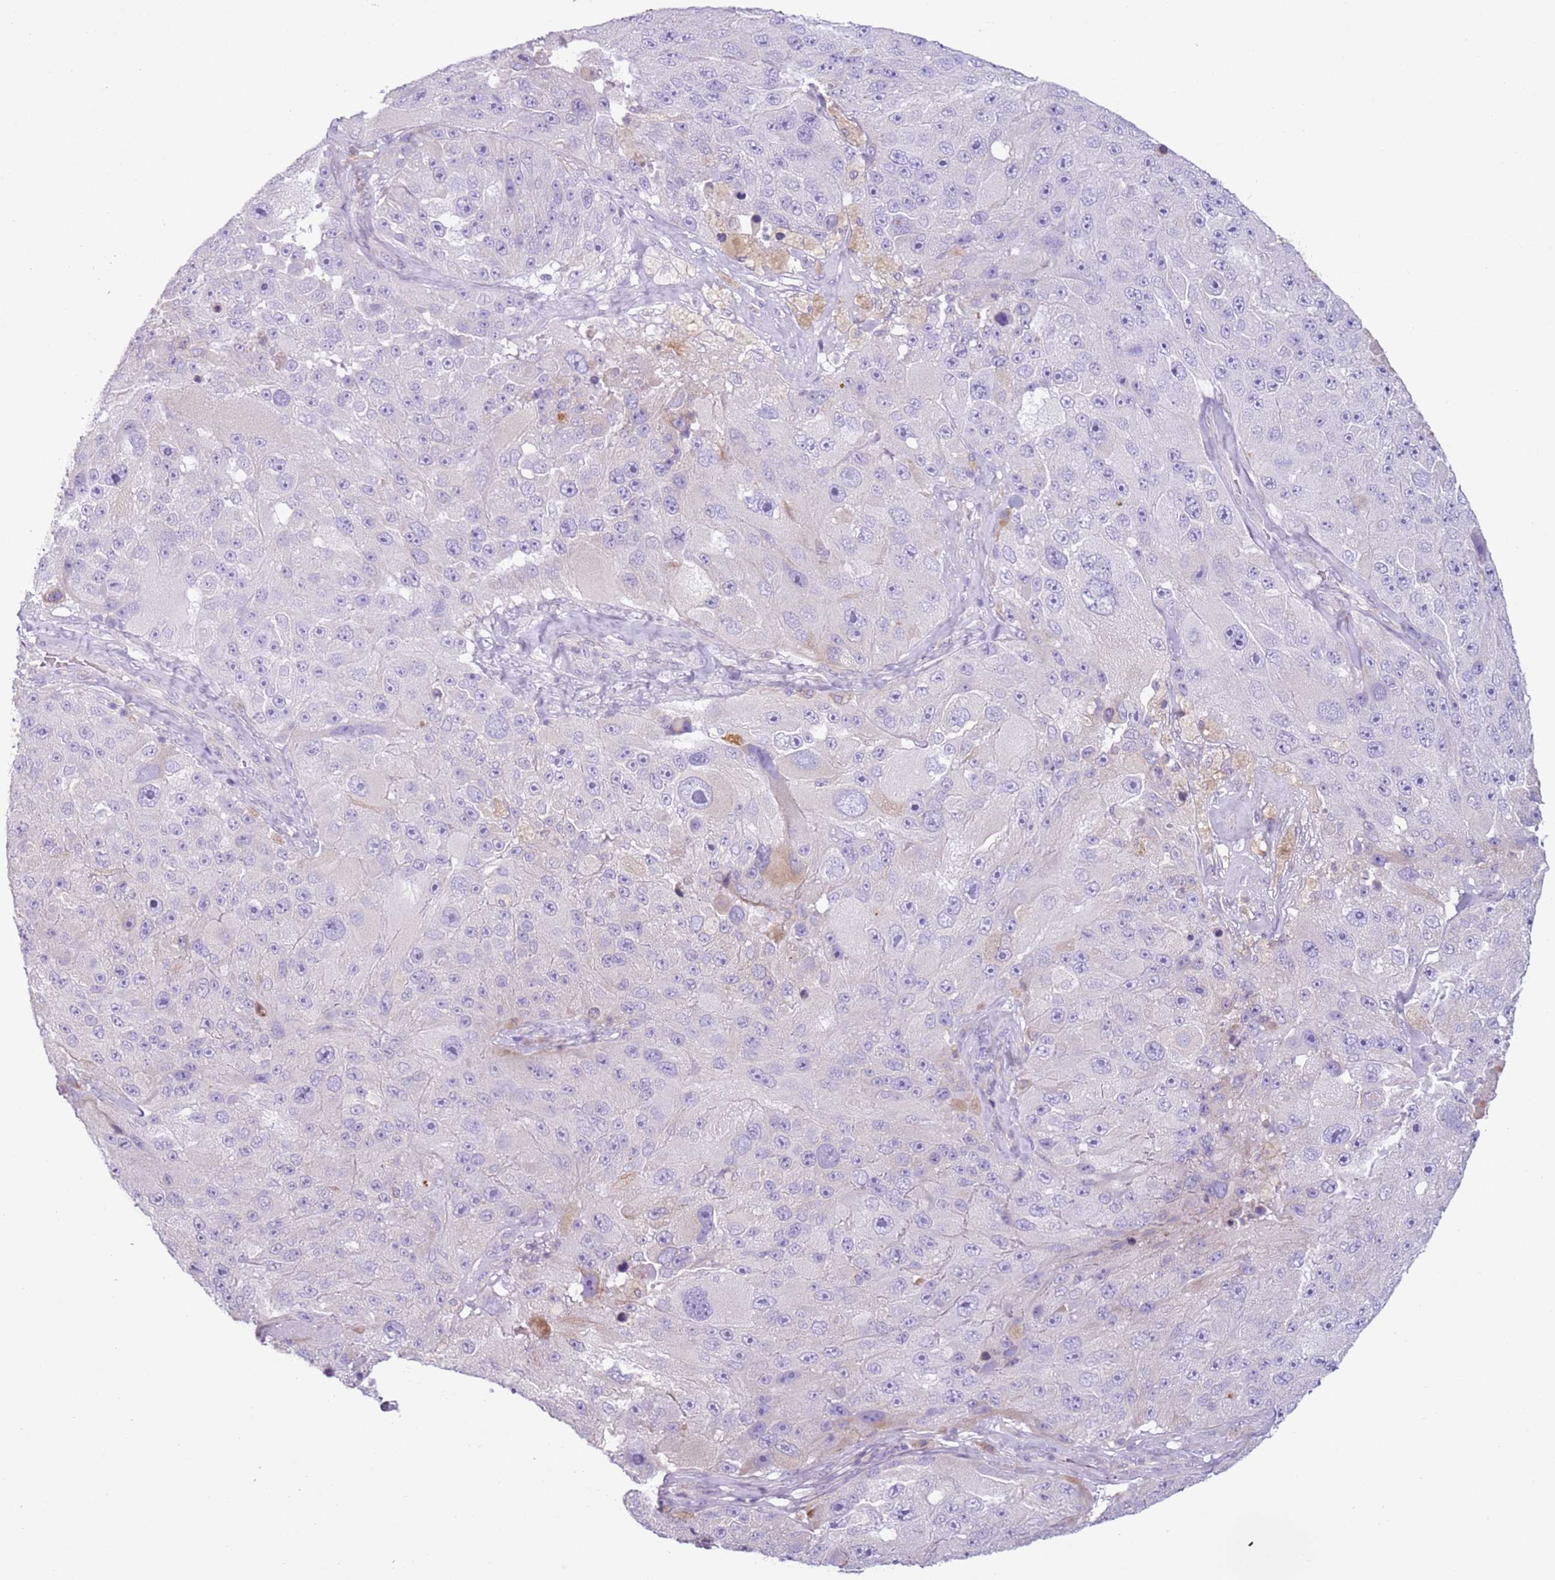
{"staining": {"intensity": "negative", "quantity": "none", "location": "none"}, "tissue": "melanoma", "cell_type": "Tumor cells", "image_type": "cancer", "snomed": [{"axis": "morphology", "description": "Malignant melanoma, Metastatic site"}, {"axis": "topography", "description": "Lymph node"}], "caption": "The image shows no staining of tumor cells in malignant melanoma (metastatic site). (Brightfield microscopy of DAB IHC at high magnification).", "gene": "OAF", "patient": {"sex": "male", "age": 62}}